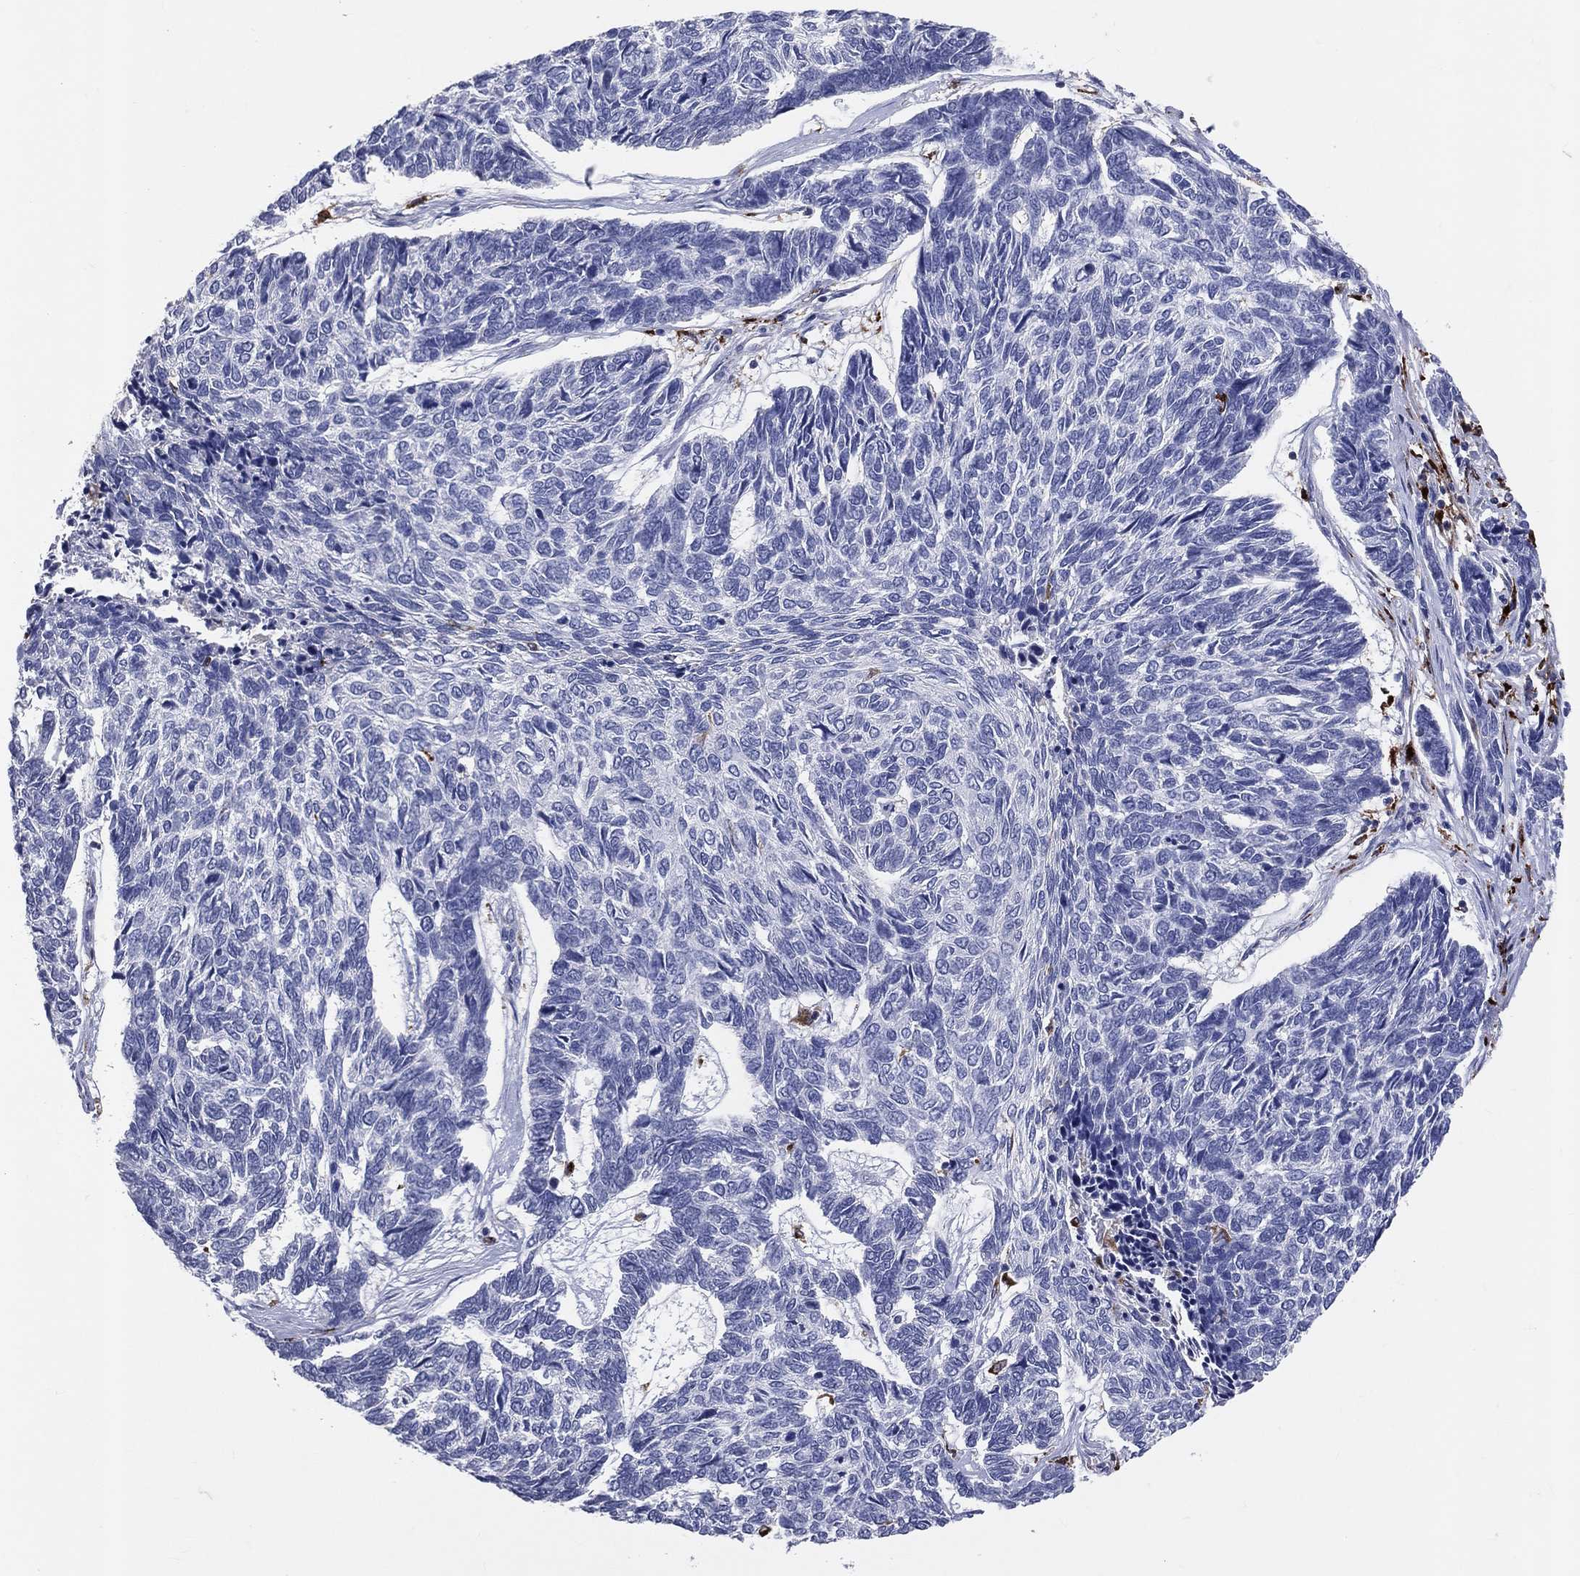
{"staining": {"intensity": "negative", "quantity": "none", "location": "none"}, "tissue": "skin cancer", "cell_type": "Tumor cells", "image_type": "cancer", "snomed": [{"axis": "morphology", "description": "Basal cell carcinoma"}, {"axis": "topography", "description": "Skin"}], "caption": "Protein analysis of skin cancer (basal cell carcinoma) demonstrates no significant positivity in tumor cells.", "gene": "CD74", "patient": {"sex": "female", "age": 65}}